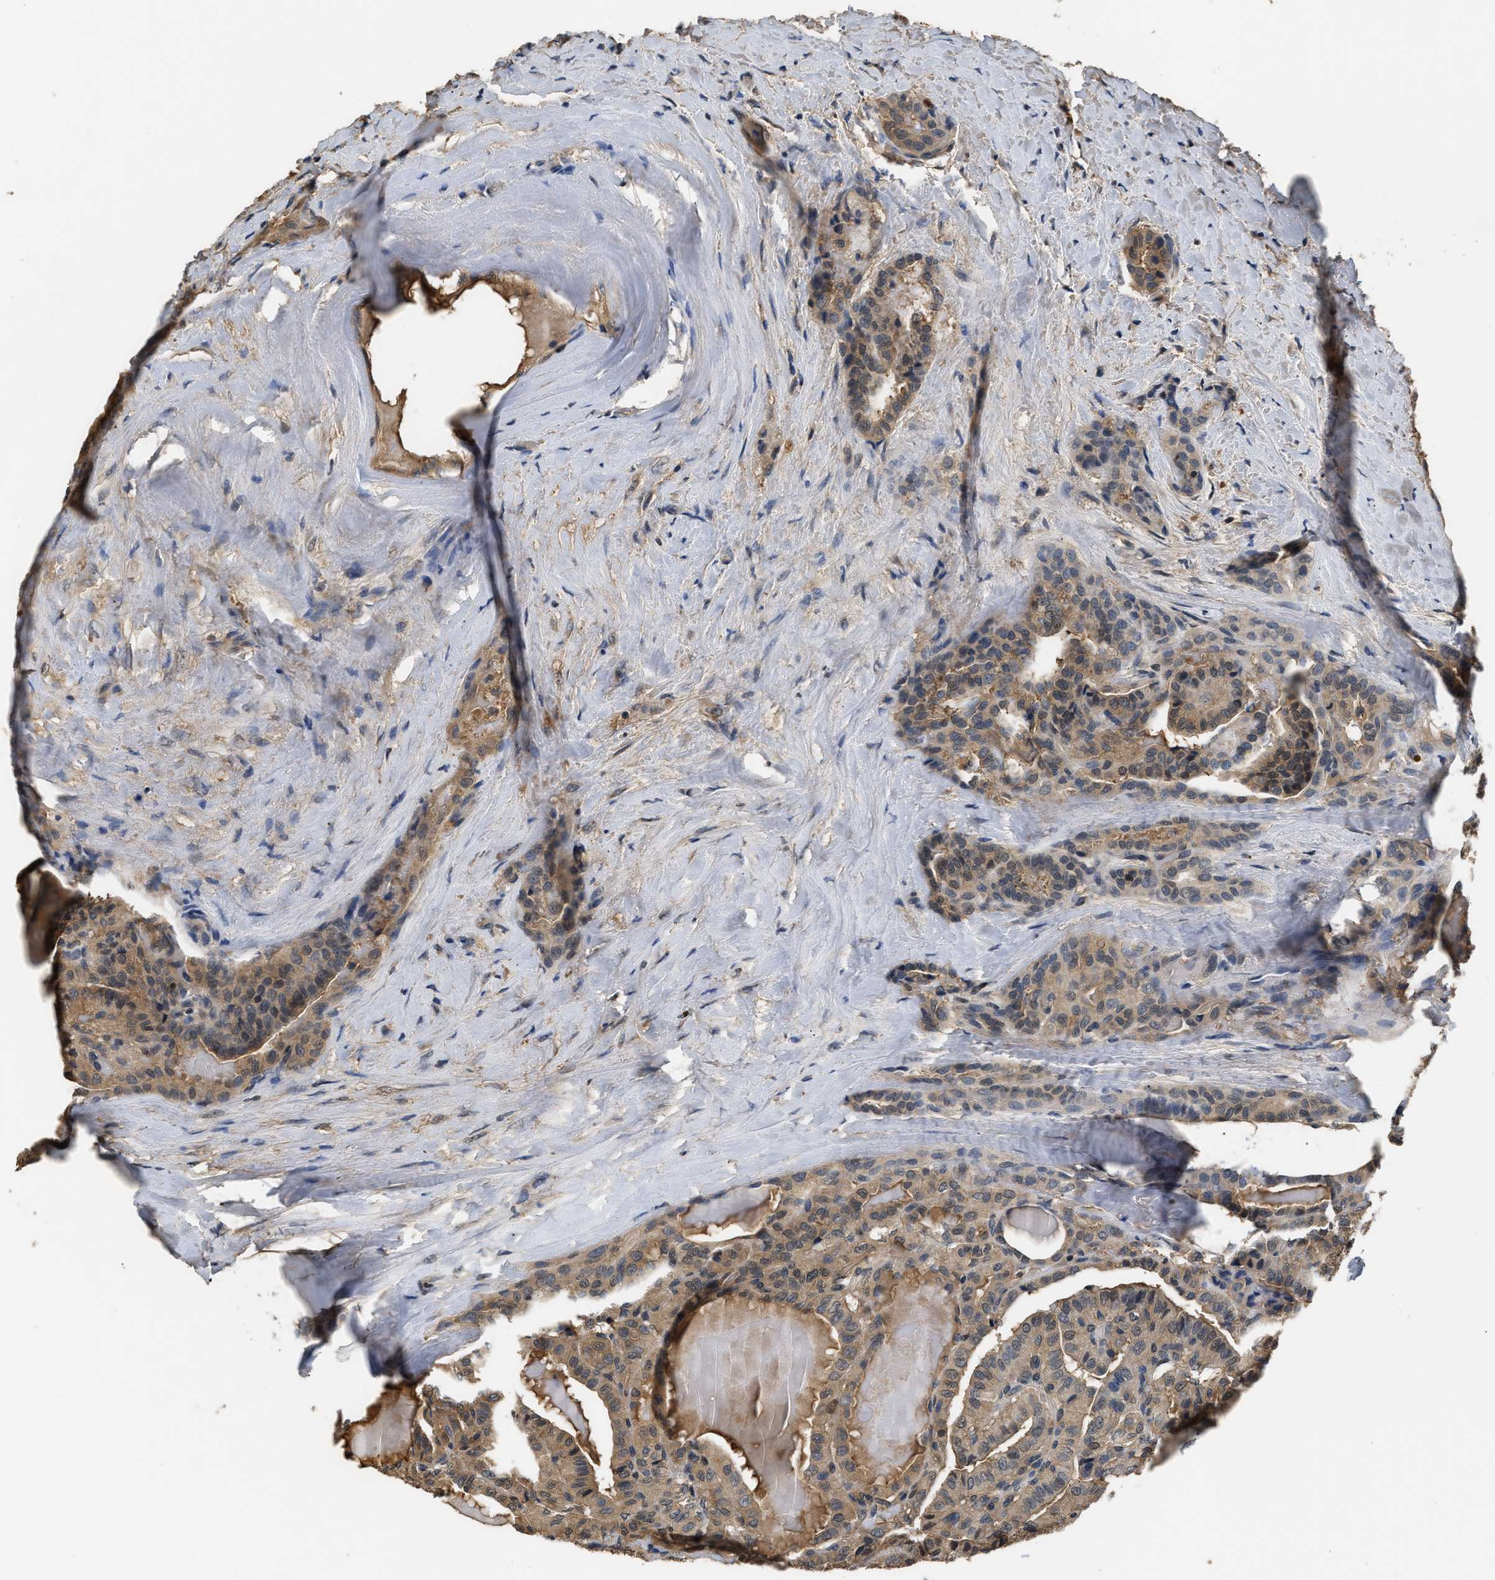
{"staining": {"intensity": "weak", "quantity": ">75%", "location": "cytoplasmic/membranous"}, "tissue": "thyroid cancer", "cell_type": "Tumor cells", "image_type": "cancer", "snomed": [{"axis": "morphology", "description": "Papillary adenocarcinoma, NOS"}, {"axis": "topography", "description": "Thyroid gland"}], "caption": "There is low levels of weak cytoplasmic/membranous expression in tumor cells of papillary adenocarcinoma (thyroid), as demonstrated by immunohistochemical staining (brown color).", "gene": "GPI", "patient": {"sex": "male", "age": 77}}